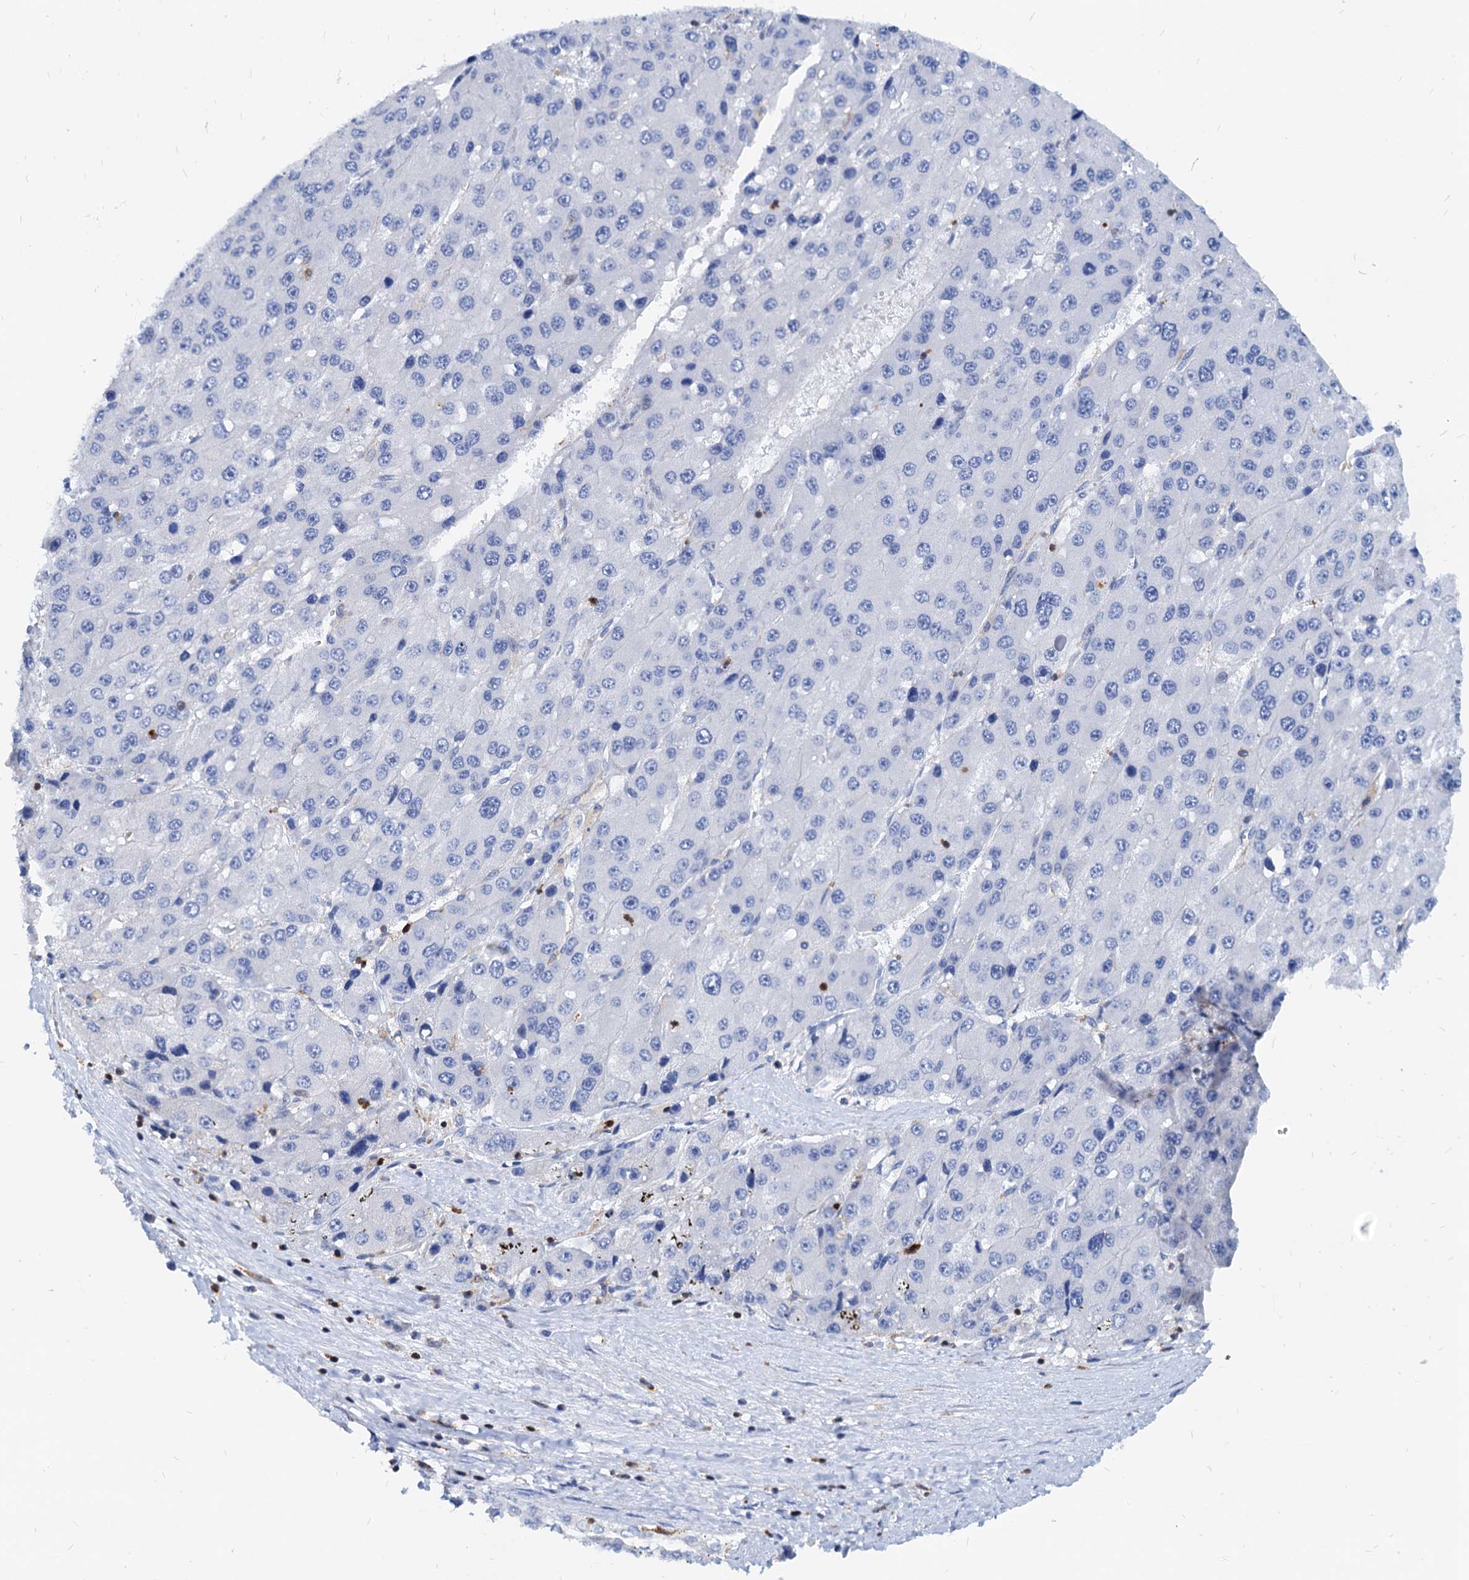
{"staining": {"intensity": "negative", "quantity": "none", "location": "none"}, "tissue": "liver cancer", "cell_type": "Tumor cells", "image_type": "cancer", "snomed": [{"axis": "morphology", "description": "Carcinoma, Hepatocellular, NOS"}, {"axis": "topography", "description": "Liver"}], "caption": "DAB (3,3'-diaminobenzidine) immunohistochemical staining of hepatocellular carcinoma (liver) exhibits no significant positivity in tumor cells. The staining is performed using DAB brown chromogen with nuclei counter-stained in using hematoxylin.", "gene": "LCP2", "patient": {"sex": "female", "age": 73}}